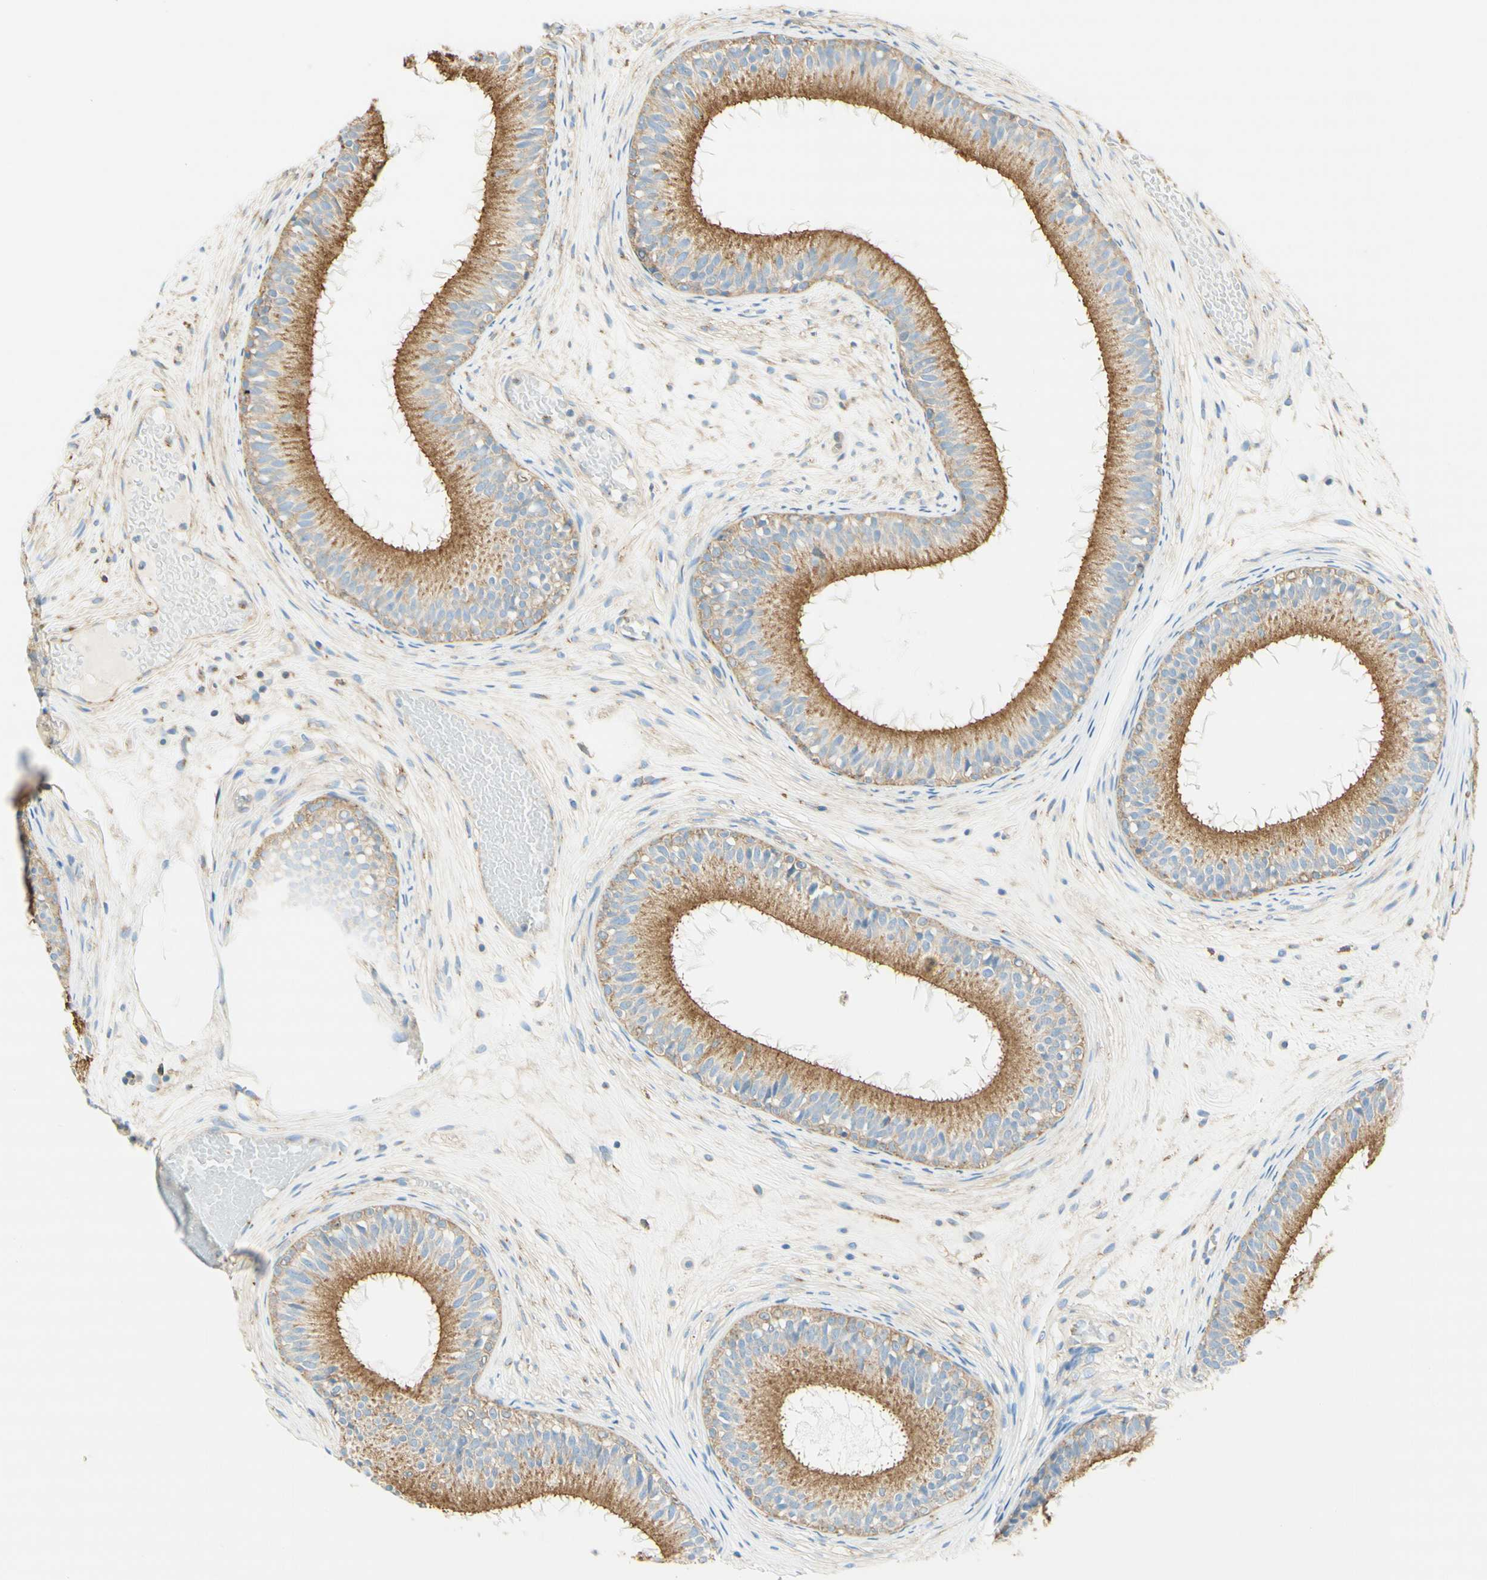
{"staining": {"intensity": "strong", "quantity": "25%-75%", "location": "cytoplasmic/membranous"}, "tissue": "epididymis", "cell_type": "Glandular cells", "image_type": "normal", "snomed": [{"axis": "morphology", "description": "Normal tissue, NOS"}, {"axis": "morphology", "description": "Atrophy, NOS"}, {"axis": "topography", "description": "Testis"}, {"axis": "topography", "description": "Epididymis"}], "caption": "Glandular cells display strong cytoplasmic/membranous staining in about 25%-75% of cells in benign epididymis.", "gene": "CLTC", "patient": {"sex": "male", "age": 18}}